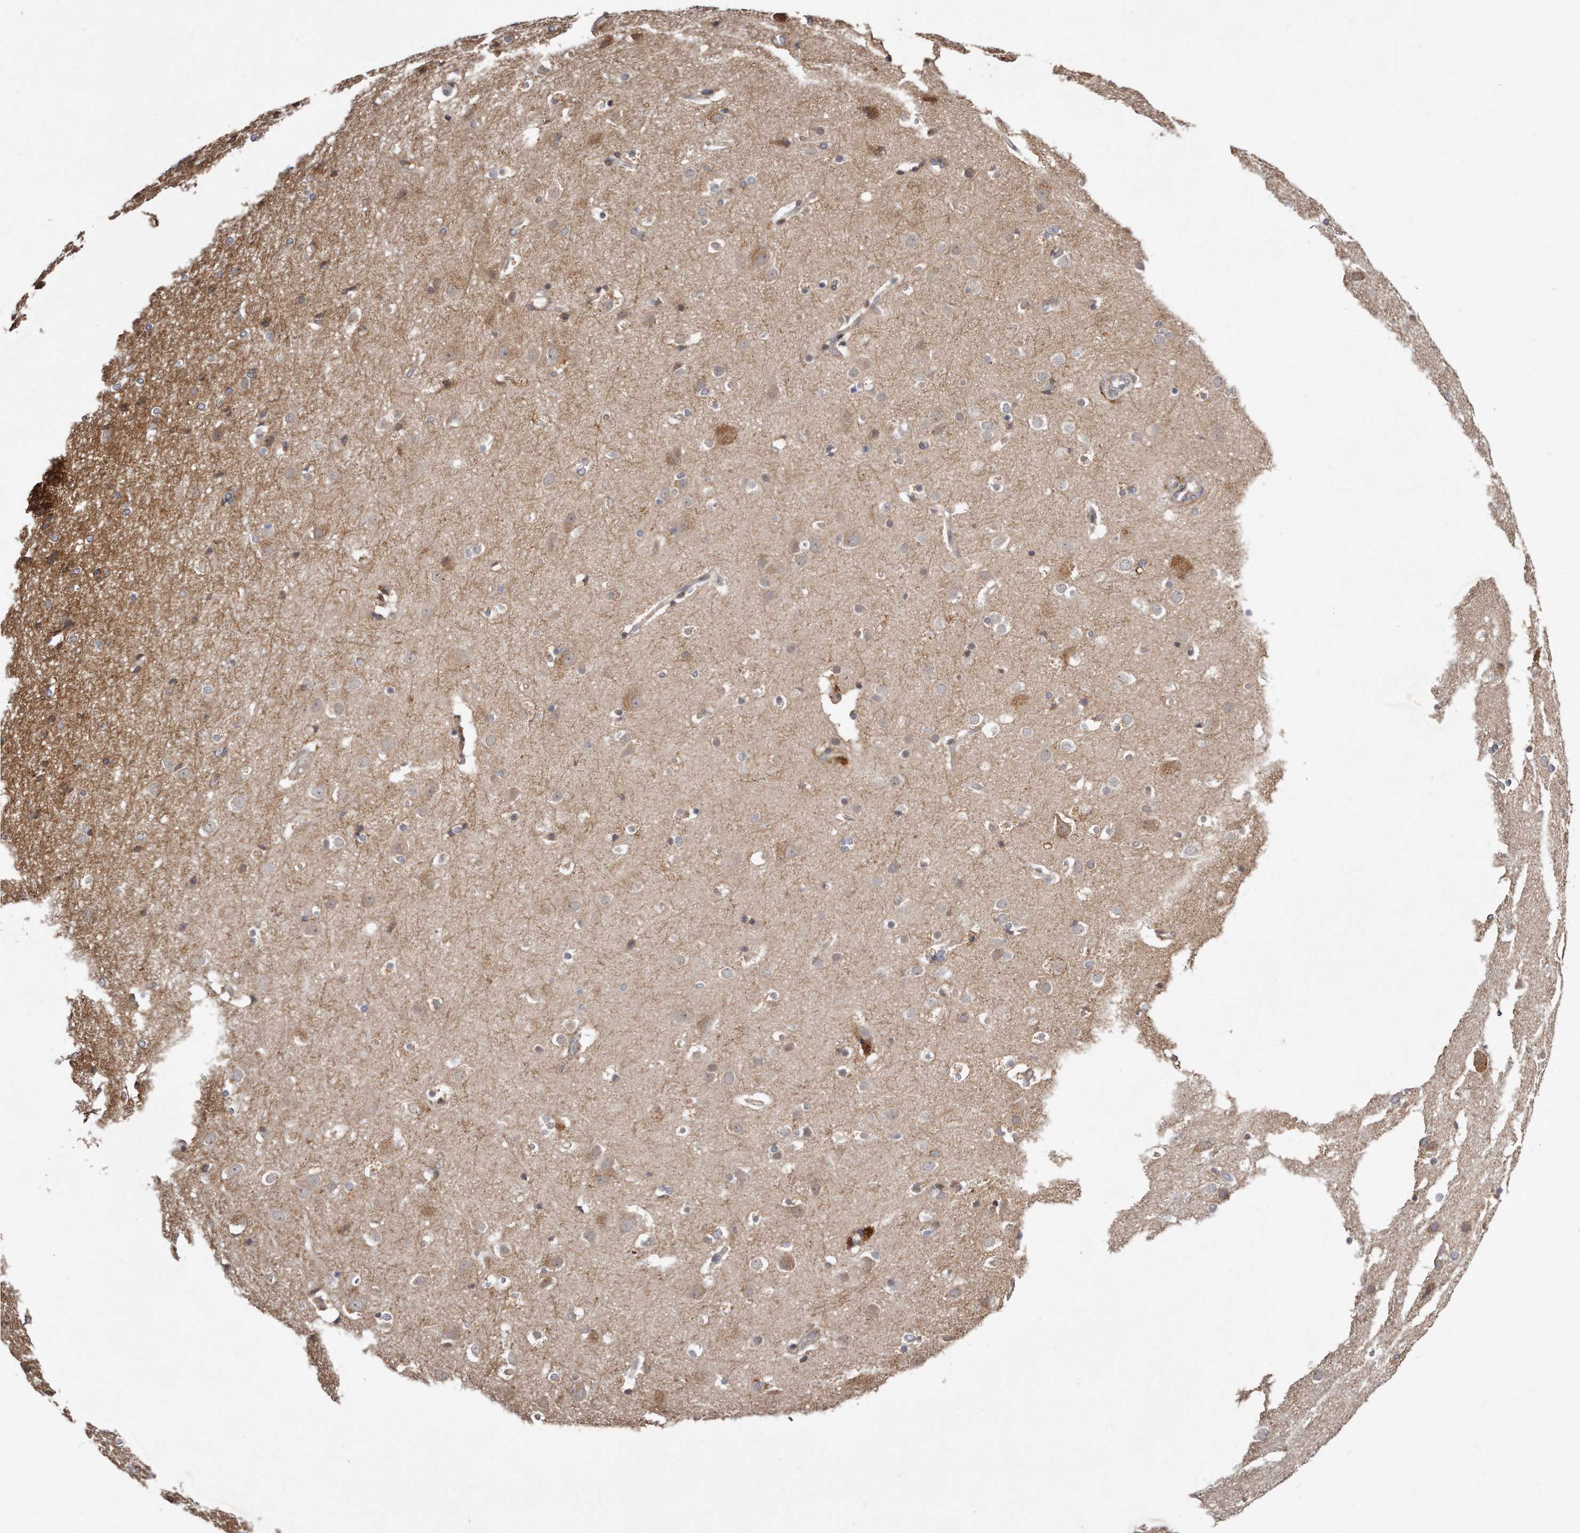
{"staining": {"intensity": "weak", "quantity": ">75%", "location": "cytoplasmic/membranous"}, "tissue": "cerebral cortex", "cell_type": "Endothelial cells", "image_type": "normal", "snomed": [{"axis": "morphology", "description": "Normal tissue, NOS"}, {"axis": "topography", "description": "Cerebral cortex"}], "caption": "Protein staining by immunohistochemistry (IHC) demonstrates weak cytoplasmic/membranous staining in about >75% of endothelial cells in unremarkable cerebral cortex.", "gene": "TRAPPC14", "patient": {"sex": "male", "age": 54}}